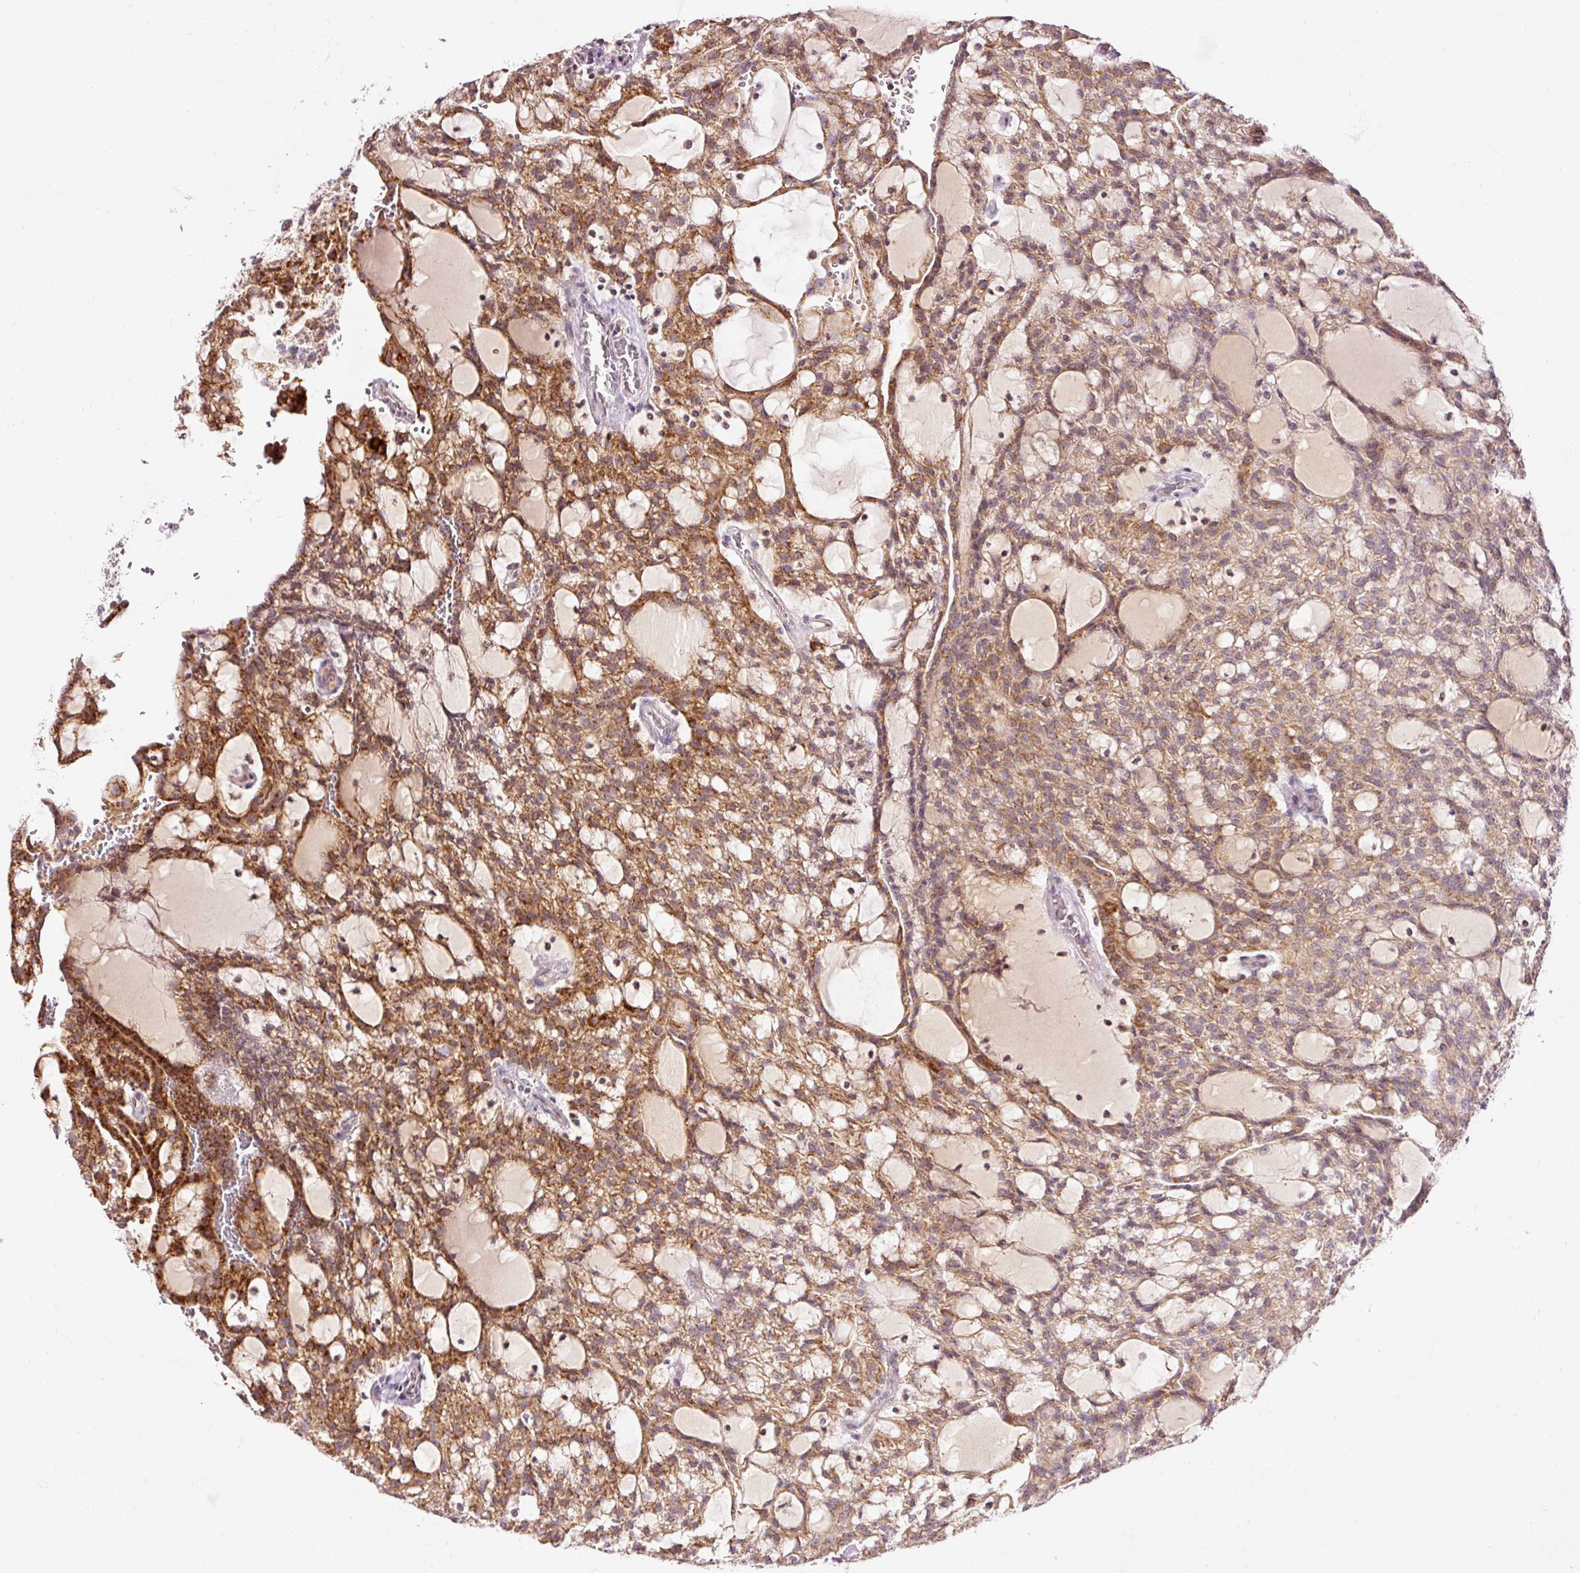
{"staining": {"intensity": "moderate", "quantity": ">75%", "location": "cytoplasmic/membranous"}, "tissue": "renal cancer", "cell_type": "Tumor cells", "image_type": "cancer", "snomed": [{"axis": "morphology", "description": "Adenocarcinoma, NOS"}, {"axis": "topography", "description": "Kidney"}], "caption": "DAB (3,3'-diaminobenzidine) immunohistochemical staining of renal cancer exhibits moderate cytoplasmic/membranous protein expression in approximately >75% of tumor cells.", "gene": "ABHD11", "patient": {"sex": "male", "age": 63}}